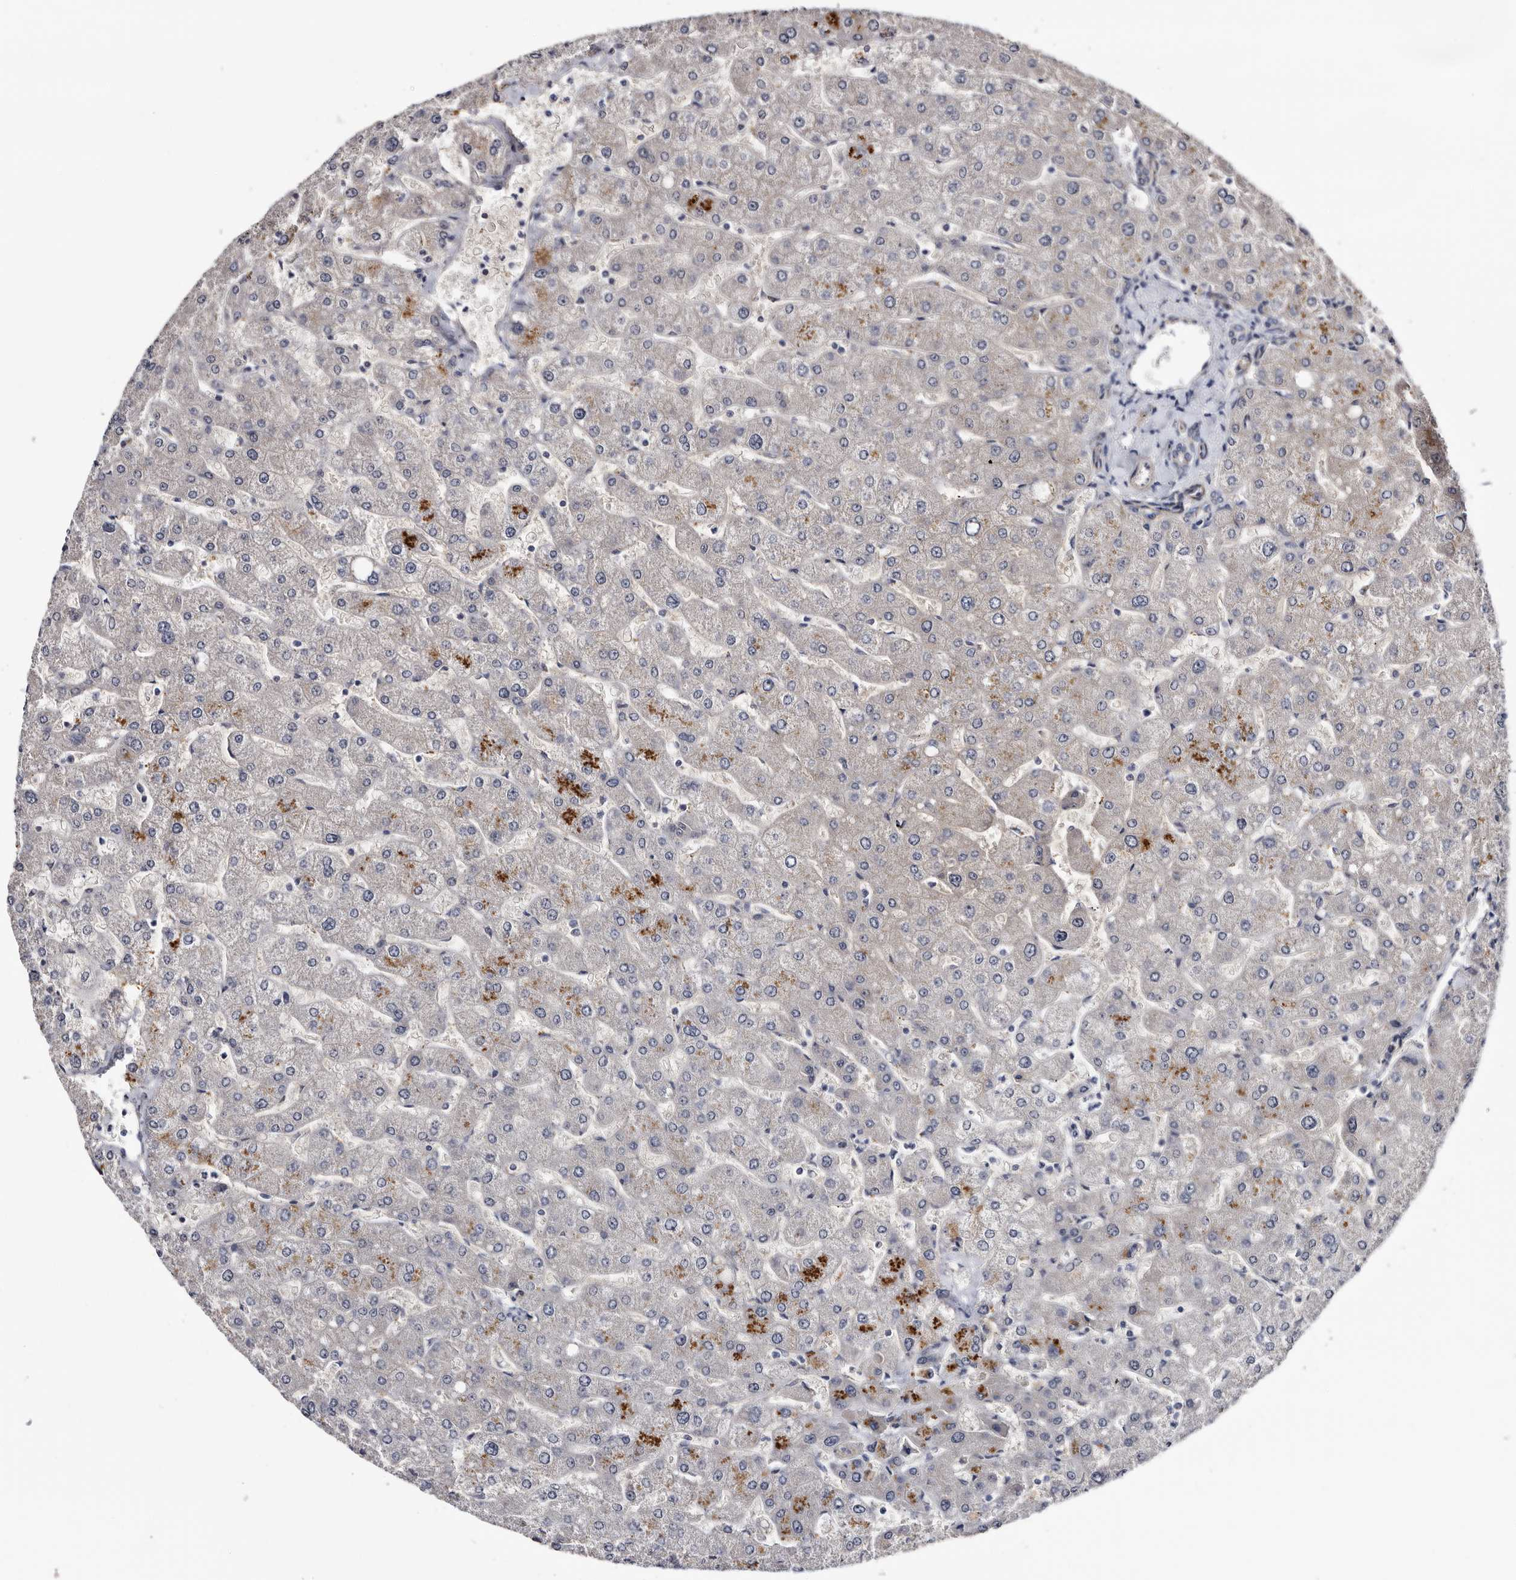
{"staining": {"intensity": "negative", "quantity": "none", "location": "none"}, "tissue": "liver", "cell_type": "Cholangiocytes", "image_type": "normal", "snomed": [{"axis": "morphology", "description": "Normal tissue, NOS"}, {"axis": "topography", "description": "Liver"}], "caption": "DAB (3,3'-diaminobenzidine) immunohistochemical staining of unremarkable liver demonstrates no significant positivity in cholangiocytes. (Brightfield microscopy of DAB IHC at high magnification).", "gene": "ARMCX2", "patient": {"sex": "male", "age": 55}}